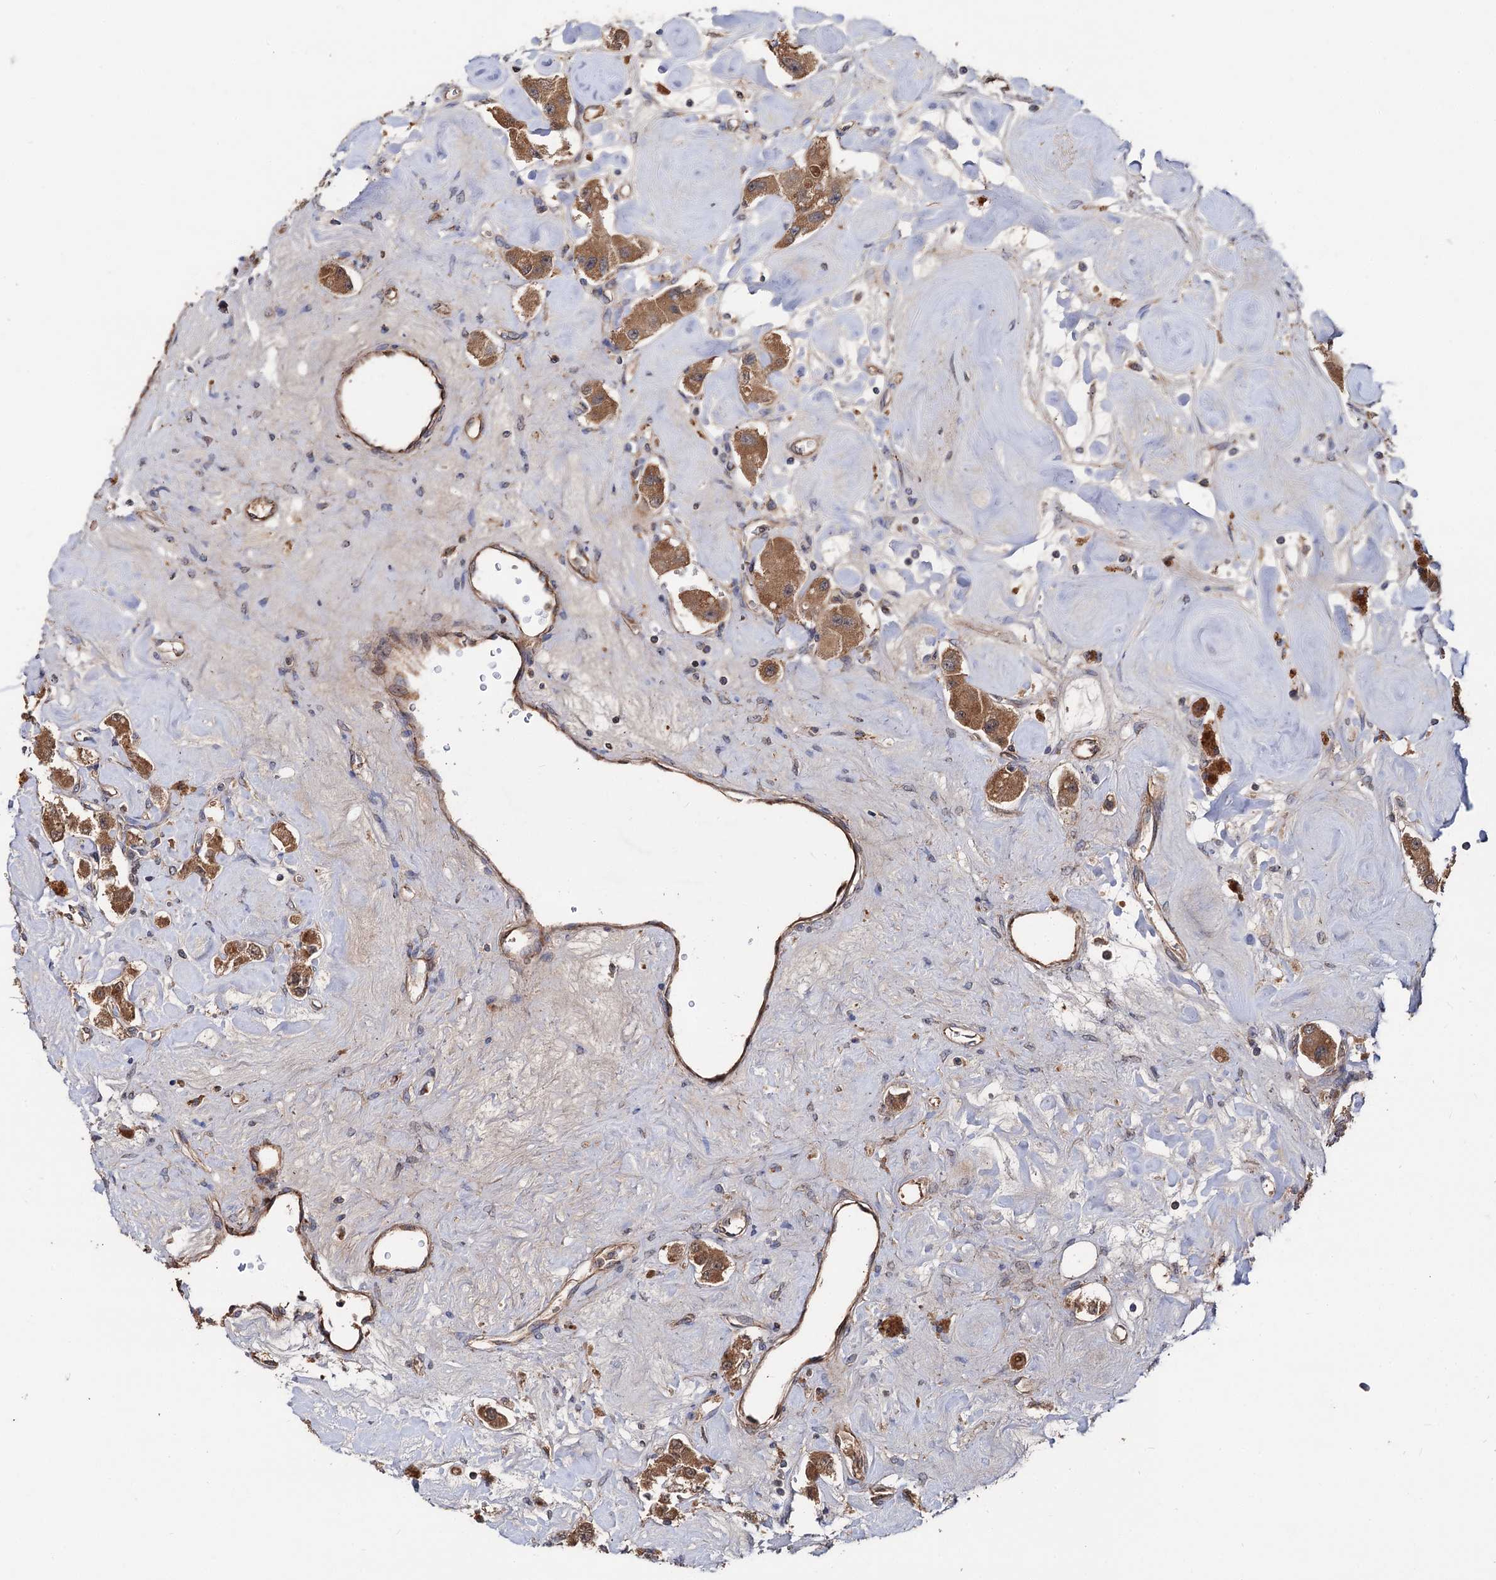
{"staining": {"intensity": "moderate", "quantity": ">75%", "location": "cytoplasmic/membranous"}, "tissue": "carcinoid", "cell_type": "Tumor cells", "image_type": "cancer", "snomed": [{"axis": "morphology", "description": "Carcinoid, malignant, NOS"}, {"axis": "topography", "description": "Pancreas"}], "caption": "Protein expression analysis of carcinoid (malignant) demonstrates moderate cytoplasmic/membranous positivity in about >75% of tumor cells. The staining is performed using DAB brown chromogen to label protein expression. The nuclei are counter-stained blue using hematoxylin.", "gene": "TEX9", "patient": {"sex": "male", "age": 41}}